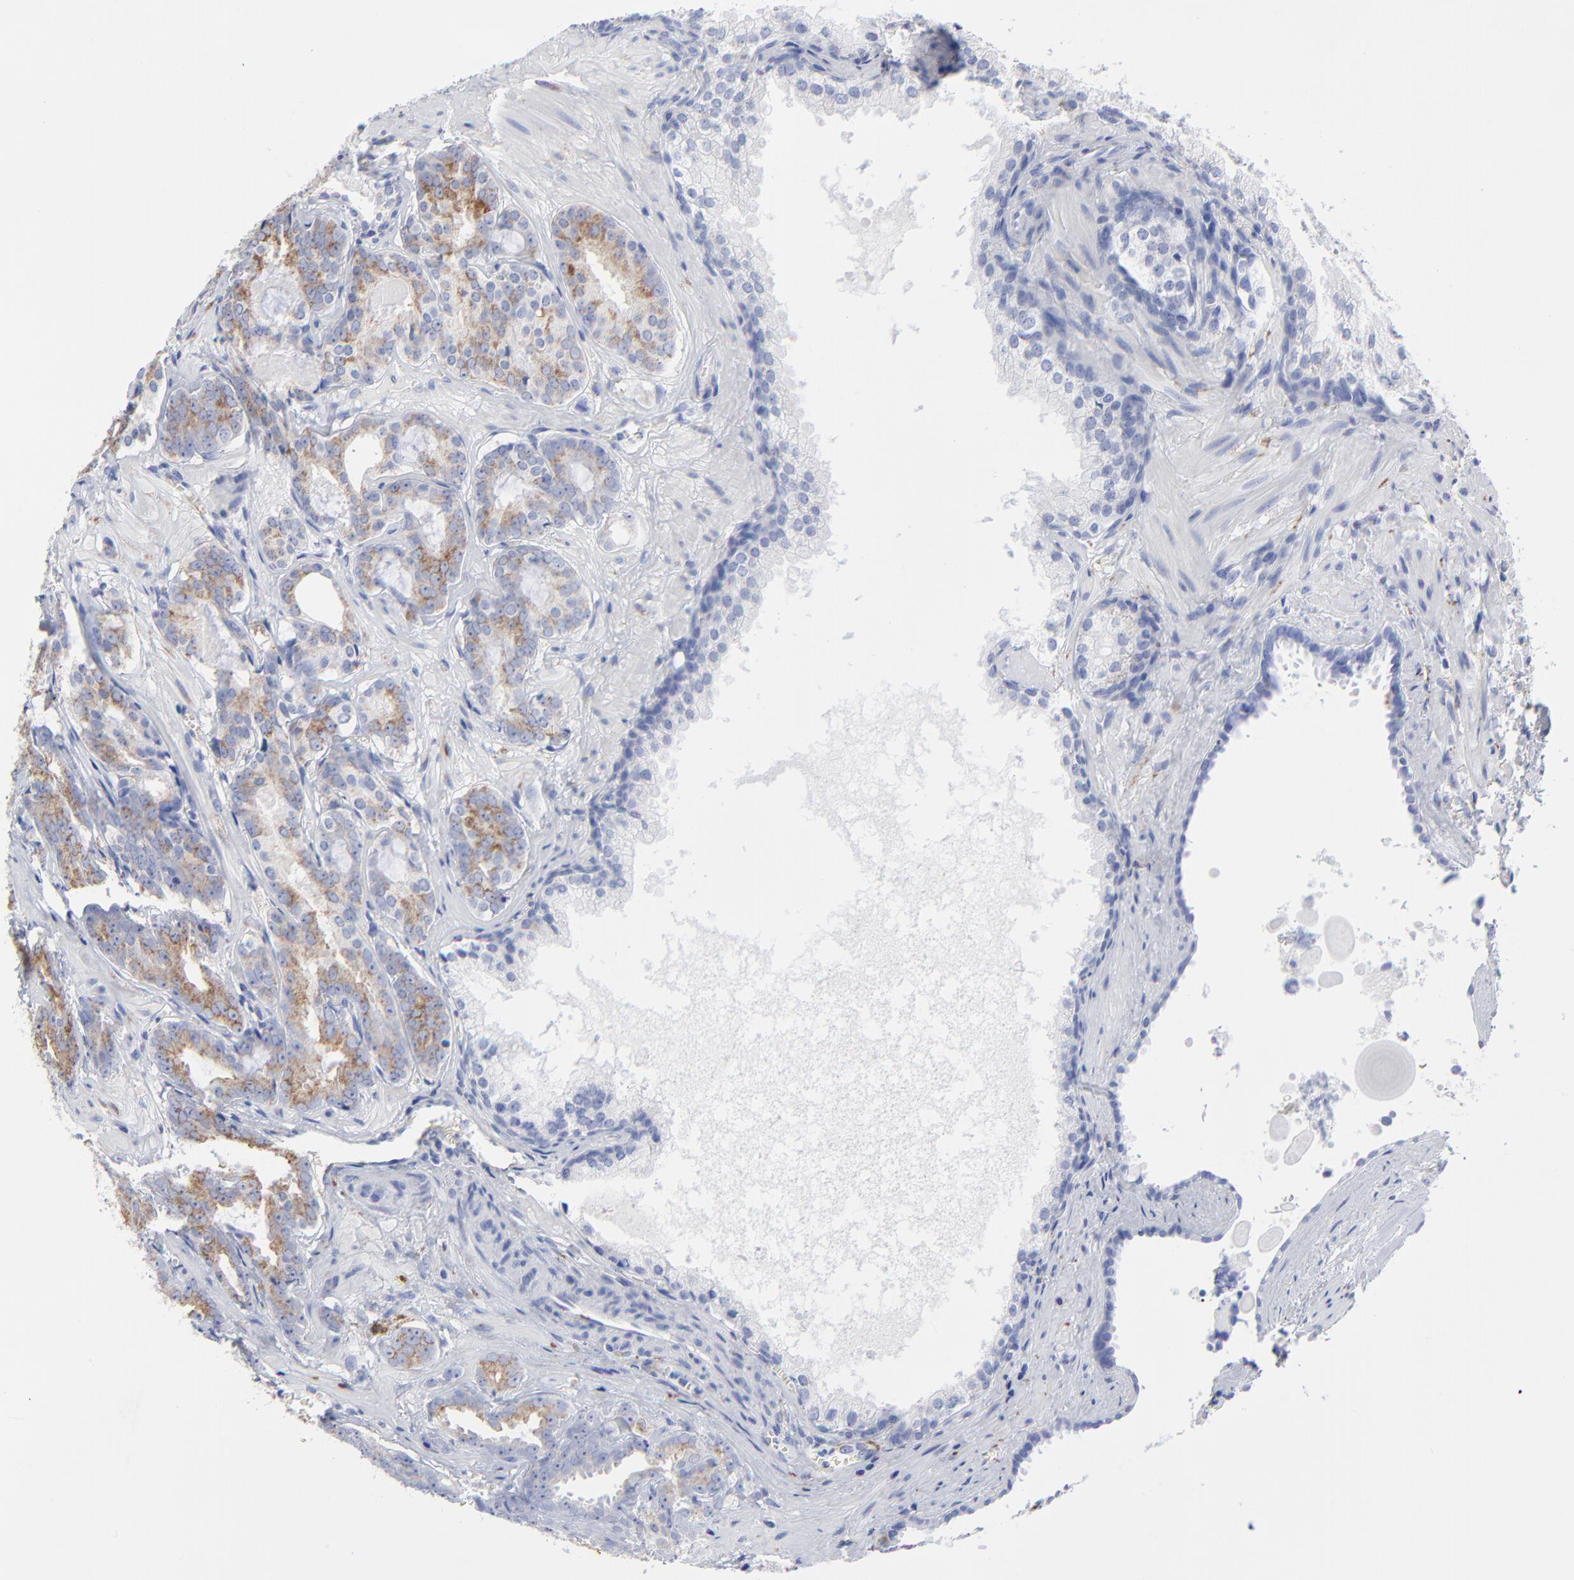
{"staining": {"intensity": "moderate", "quantity": "25%-75%", "location": "cytoplasmic/membranous"}, "tissue": "prostate cancer", "cell_type": "Tumor cells", "image_type": "cancer", "snomed": [{"axis": "morphology", "description": "Adenocarcinoma, Medium grade"}, {"axis": "topography", "description": "Prostate"}], "caption": "Human prostate adenocarcinoma (medium-grade) stained for a protein (brown) displays moderate cytoplasmic/membranous positive staining in about 25%-75% of tumor cells.", "gene": "CNTN3", "patient": {"sex": "male", "age": 64}}